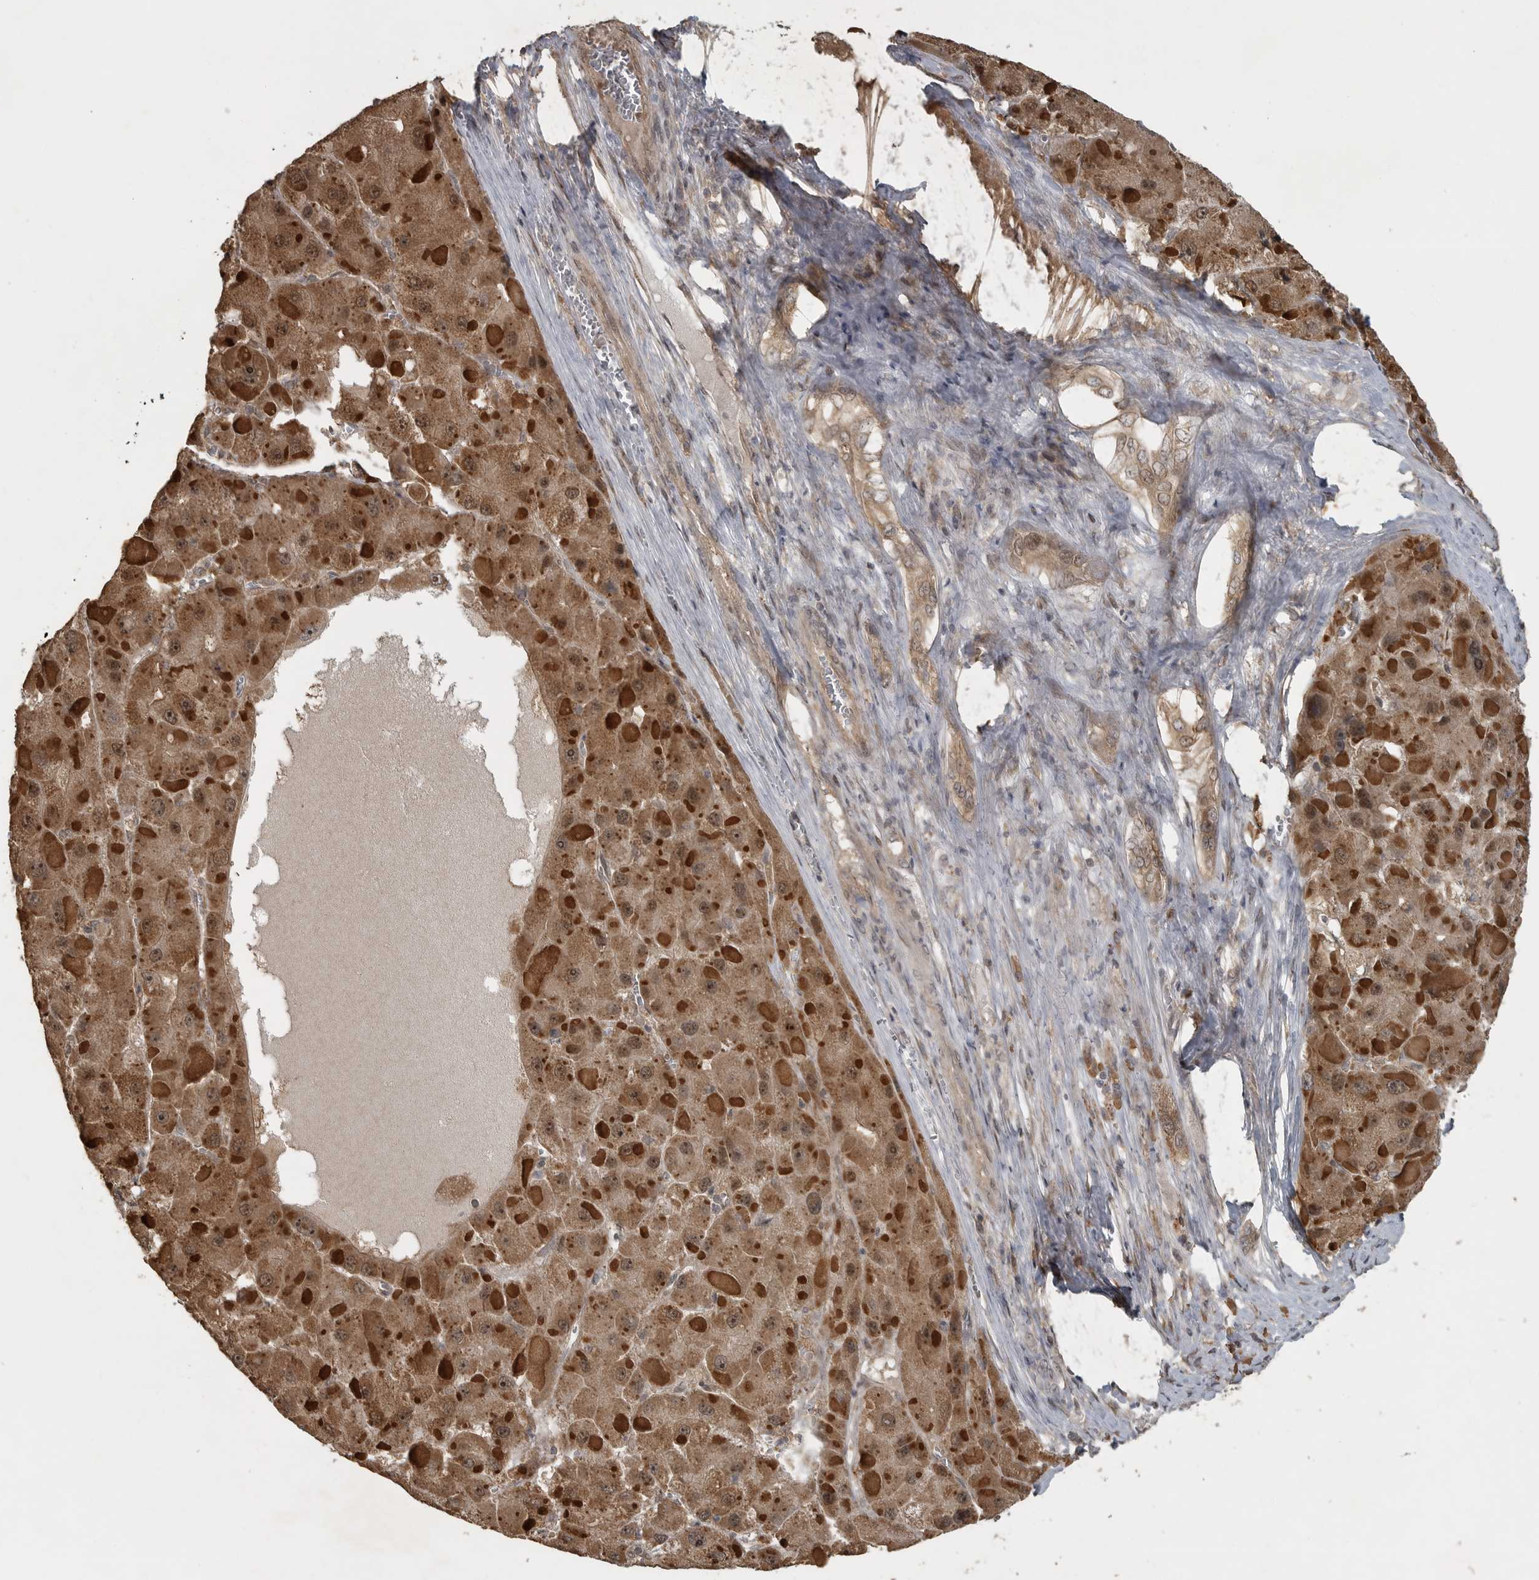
{"staining": {"intensity": "moderate", "quantity": ">75%", "location": "cytoplasmic/membranous"}, "tissue": "liver cancer", "cell_type": "Tumor cells", "image_type": "cancer", "snomed": [{"axis": "morphology", "description": "Carcinoma, Hepatocellular, NOS"}, {"axis": "topography", "description": "Liver"}], "caption": "IHC of hepatocellular carcinoma (liver) demonstrates medium levels of moderate cytoplasmic/membranous staining in about >75% of tumor cells.", "gene": "LLGL1", "patient": {"sex": "female", "age": 73}}